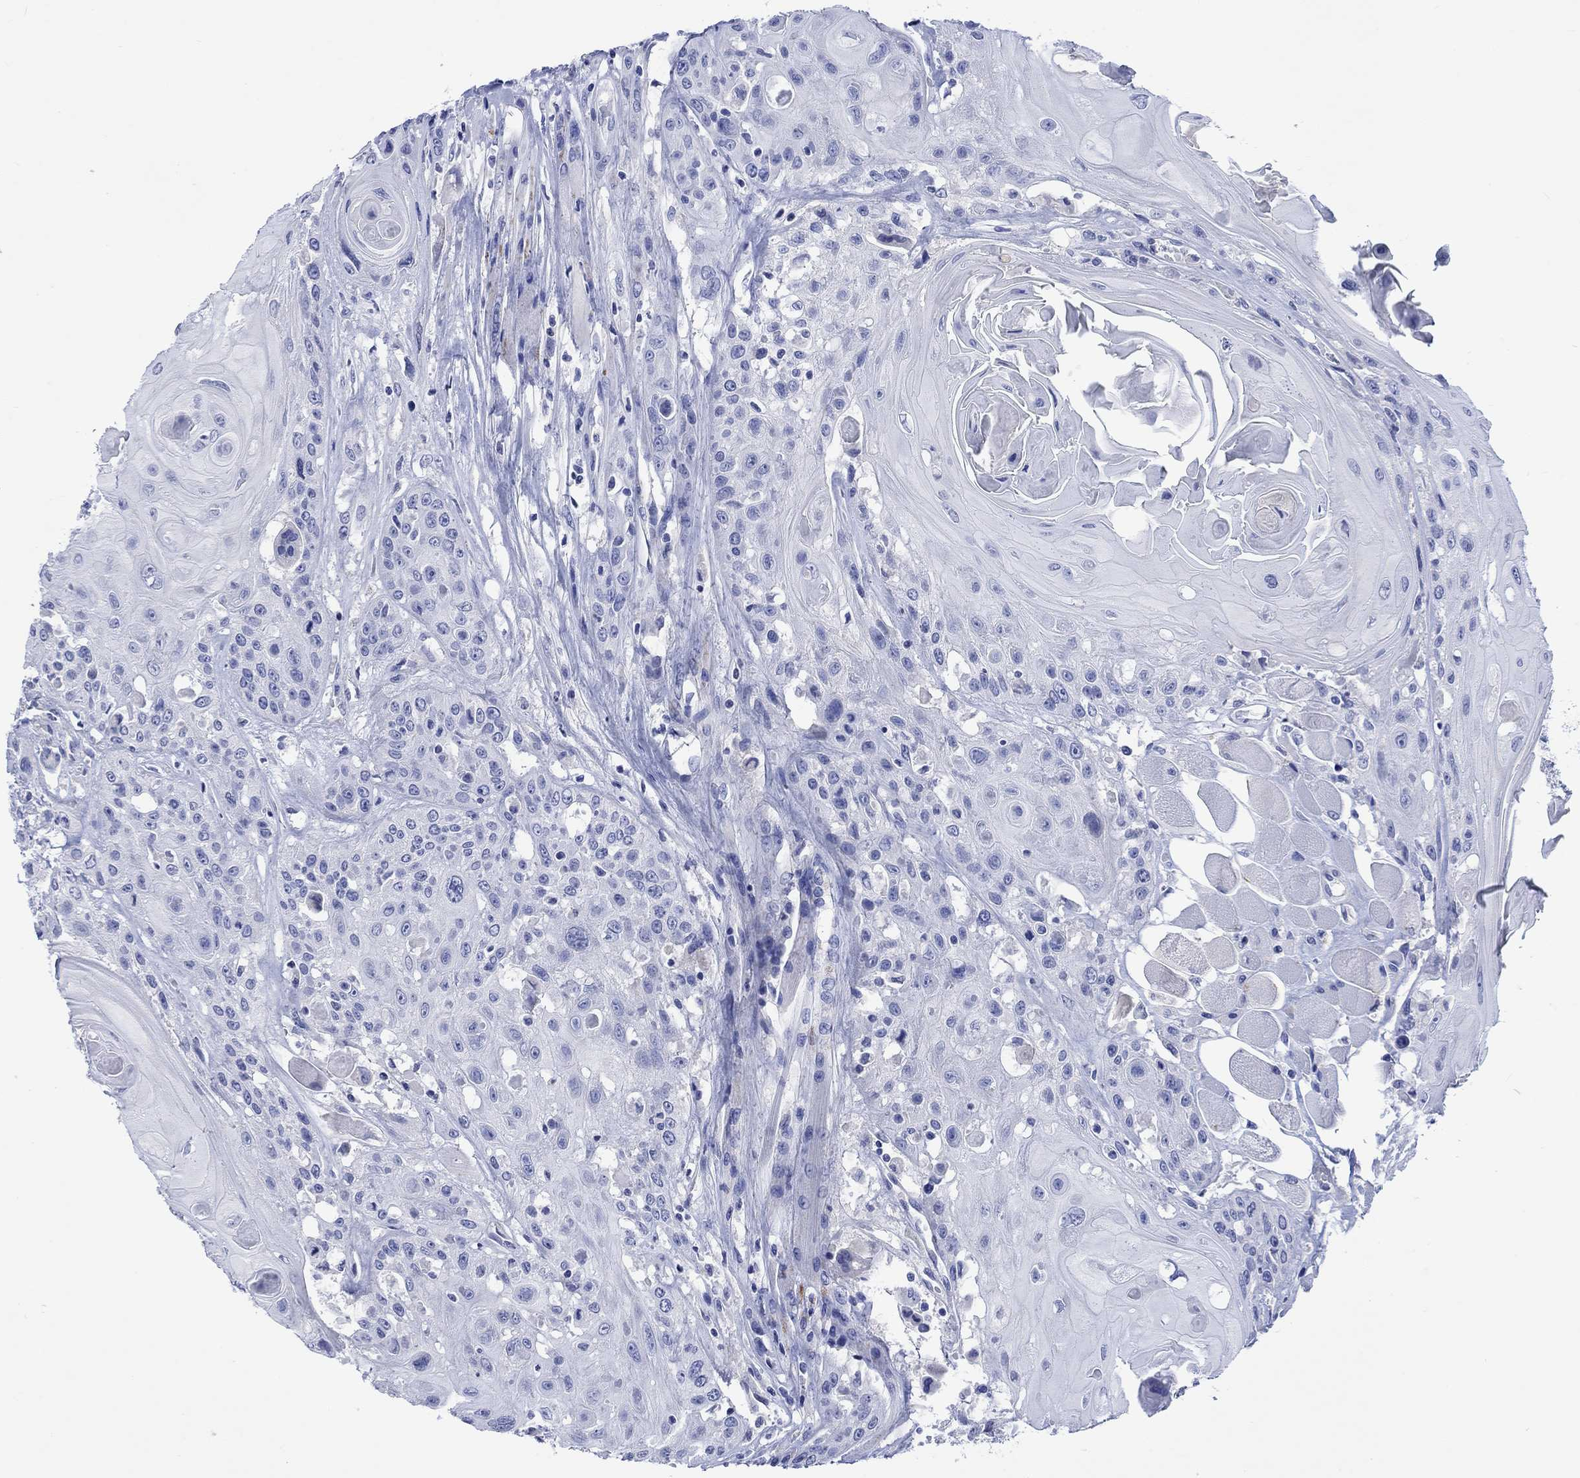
{"staining": {"intensity": "negative", "quantity": "none", "location": "none"}, "tissue": "head and neck cancer", "cell_type": "Tumor cells", "image_type": "cancer", "snomed": [{"axis": "morphology", "description": "Squamous cell carcinoma, NOS"}, {"axis": "topography", "description": "Head-Neck"}], "caption": "Head and neck cancer (squamous cell carcinoma) was stained to show a protein in brown. There is no significant expression in tumor cells. Brightfield microscopy of IHC stained with DAB (3,3'-diaminobenzidine) (brown) and hematoxylin (blue), captured at high magnification.", "gene": "CACNG3", "patient": {"sex": "female", "age": 59}}